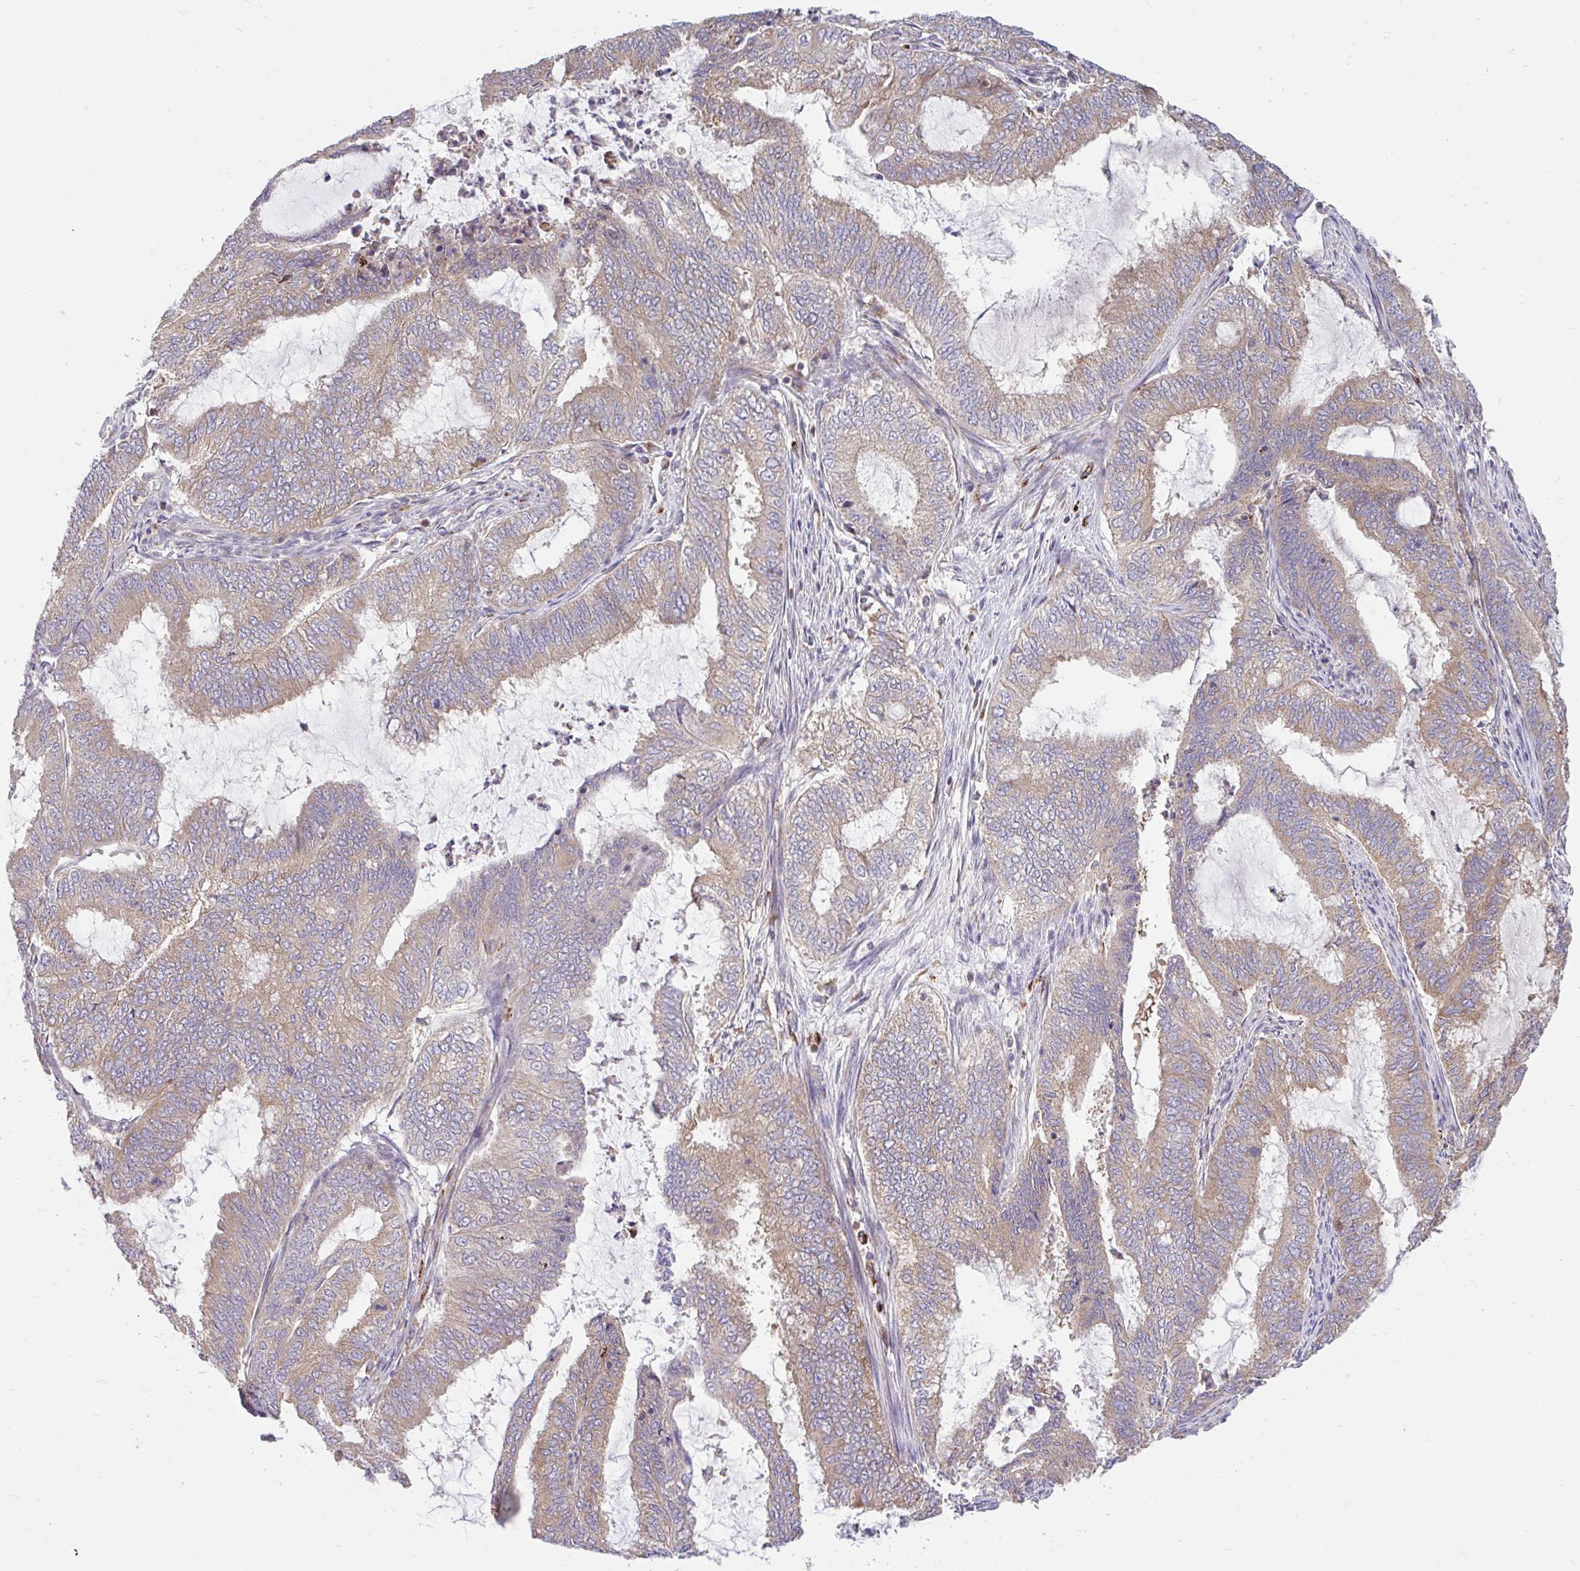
{"staining": {"intensity": "weak", "quantity": ">75%", "location": "cytoplasmic/membranous"}, "tissue": "endometrial cancer", "cell_type": "Tumor cells", "image_type": "cancer", "snomed": [{"axis": "morphology", "description": "Adenocarcinoma, NOS"}, {"axis": "topography", "description": "Endometrium"}], "caption": "Endometrial adenocarcinoma tissue demonstrates weak cytoplasmic/membranous expression in about >75% of tumor cells", "gene": "RALBP1", "patient": {"sex": "female", "age": 51}}